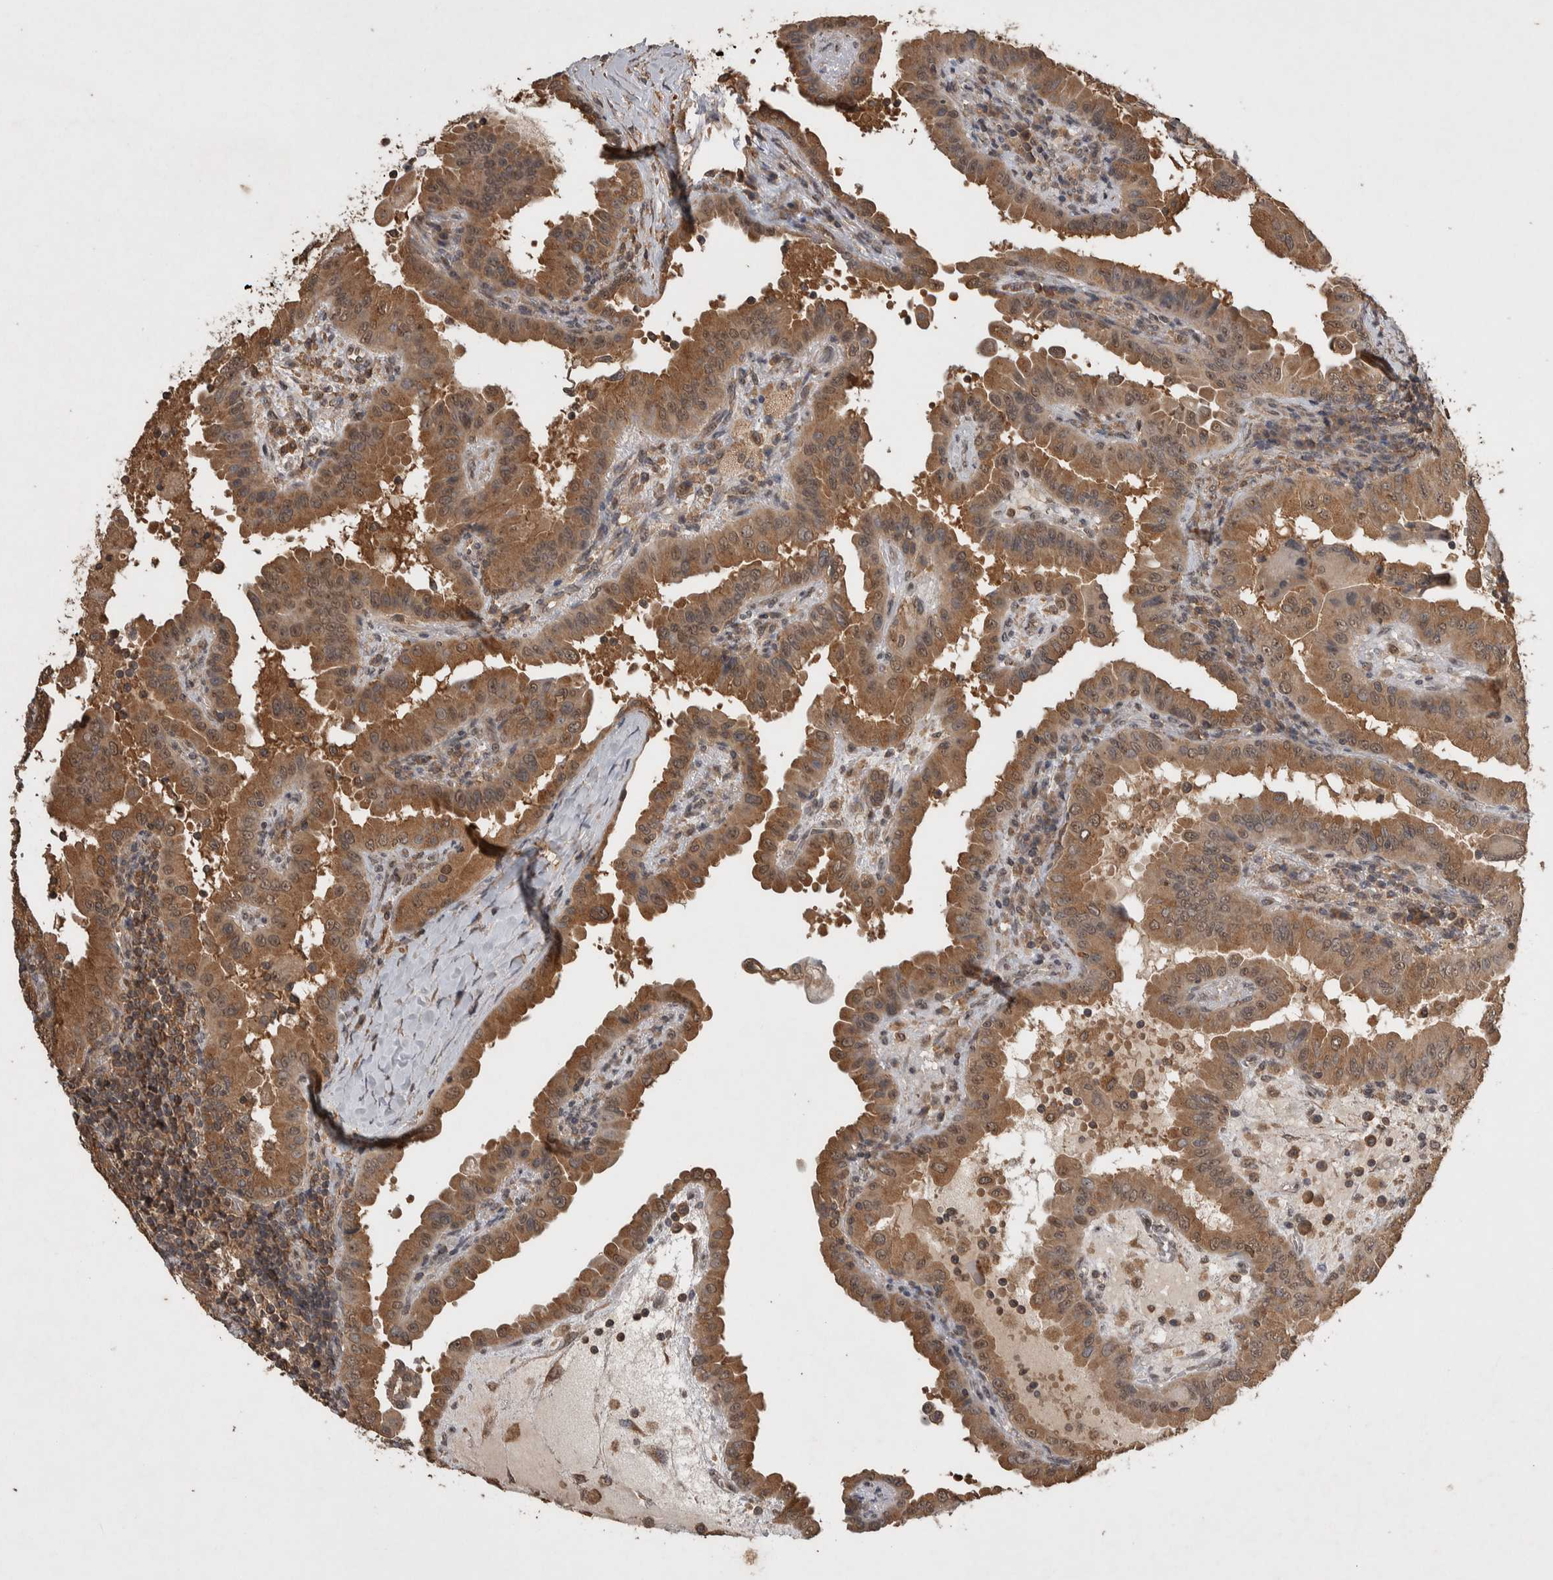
{"staining": {"intensity": "moderate", "quantity": ">75%", "location": "cytoplasmic/membranous,nuclear"}, "tissue": "thyroid cancer", "cell_type": "Tumor cells", "image_type": "cancer", "snomed": [{"axis": "morphology", "description": "Papillary adenocarcinoma, NOS"}, {"axis": "topography", "description": "Thyroid gland"}], "caption": "The image reveals staining of papillary adenocarcinoma (thyroid), revealing moderate cytoplasmic/membranous and nuclear protein staining (brown color) within tumor cells. Immunohistochemistry stains the protein of interest in brown and the nuclei are stained blue.", "gene": "DVL2", "patient": {"sex": "male", "age": 33}}